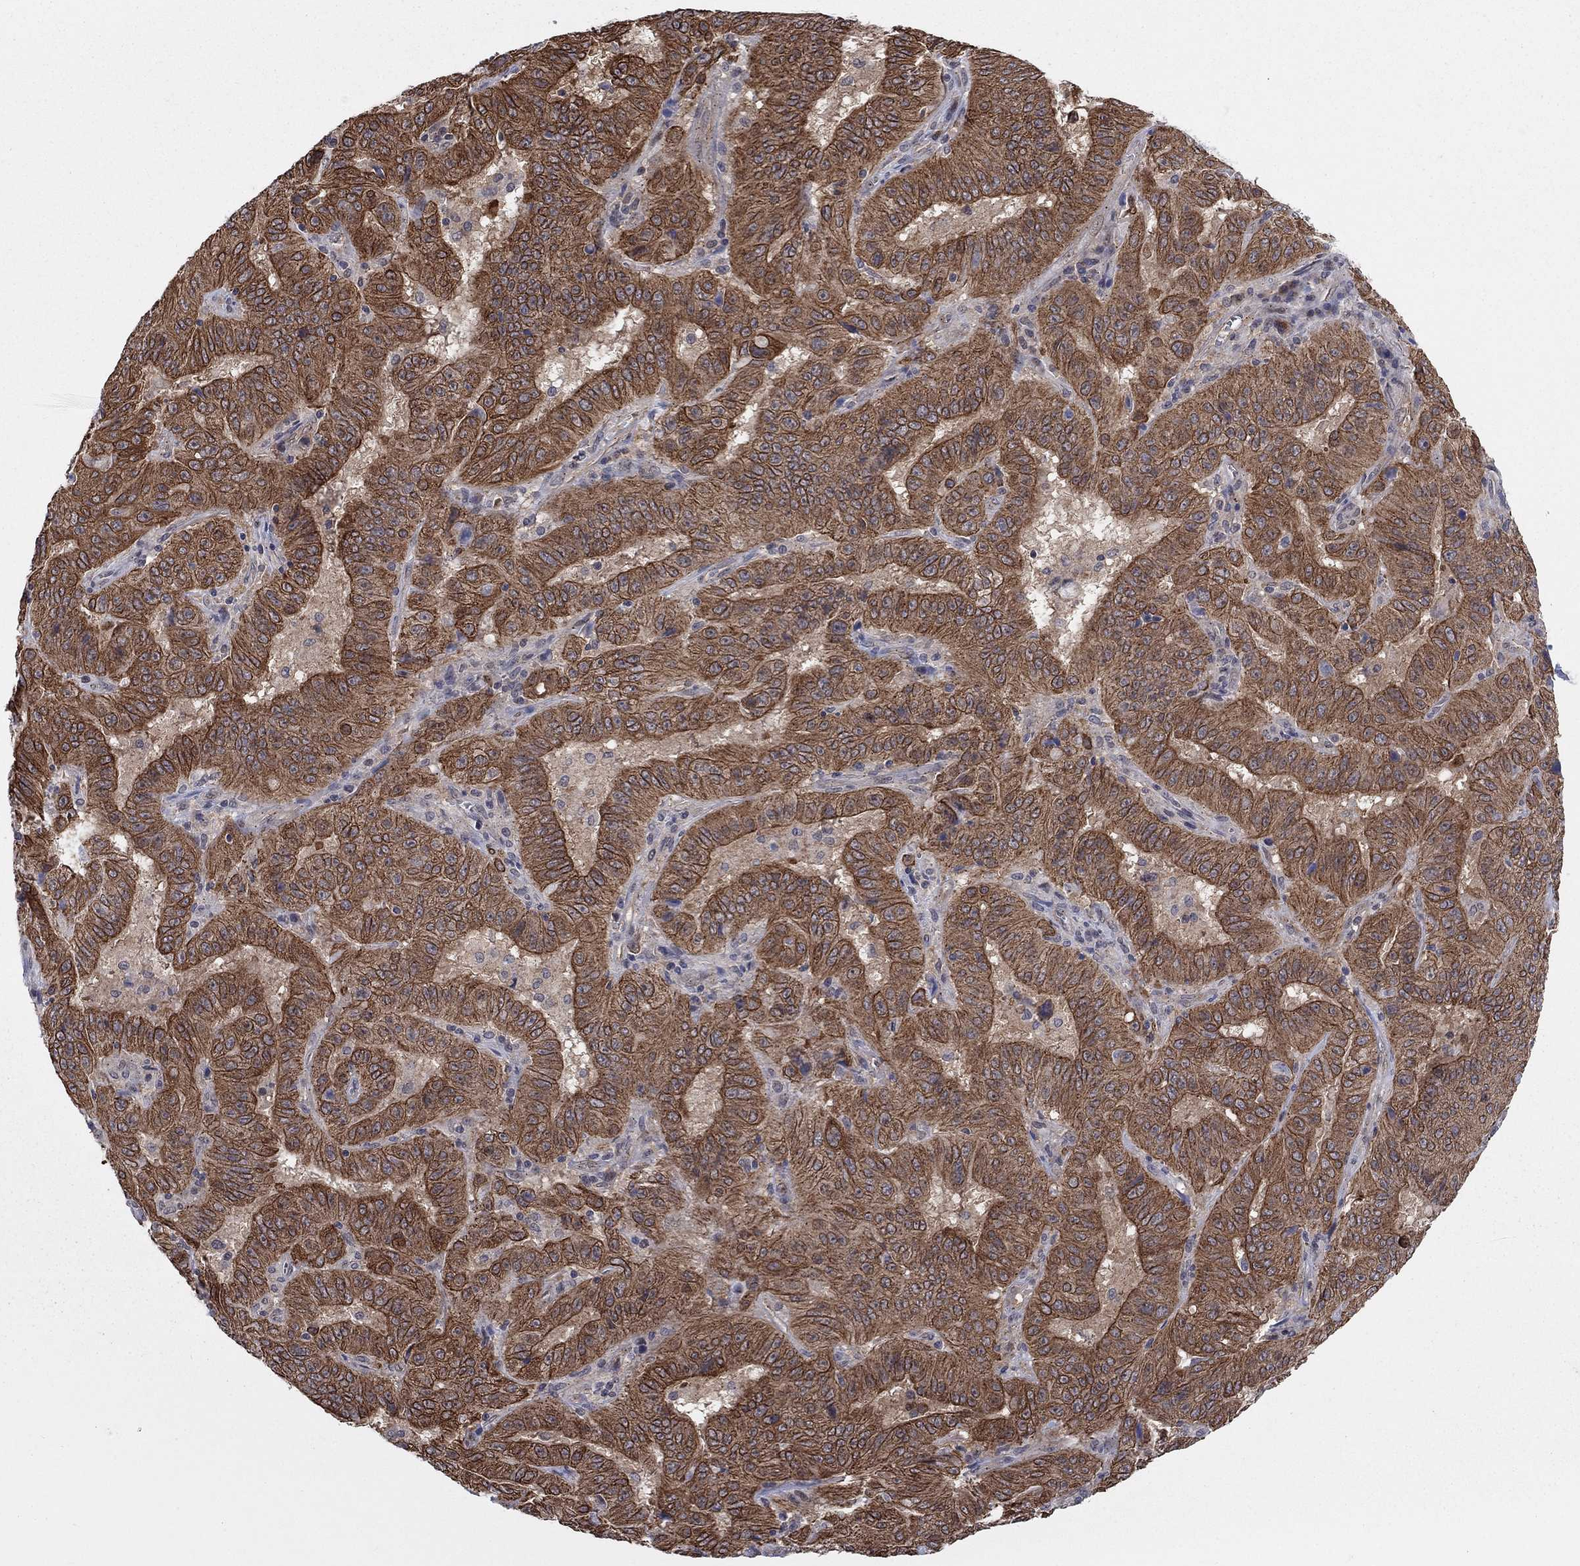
{"staining": {"intensity": "moderate", "quantity": ">75%", "location": "cytoplasmic/membranous"}, "tissue": "pancreatic cancer", "cell_type": "Tumor cells", "image_type": "cancer", "snomed": [{"axis": "morphology", "description": "Adenocarcinoma, NOS"}, {"axis": "topography", "description": "Pancreas"}], "caption": "Pancreatic cancer (adenocarcinoma) stained with IHC demonstrates moderate cytoplasmic/membranous staining in approximately >75% of tumor cells.", "gene": "SH3RF1", "patient": {"sex": "male", "age": 63}}